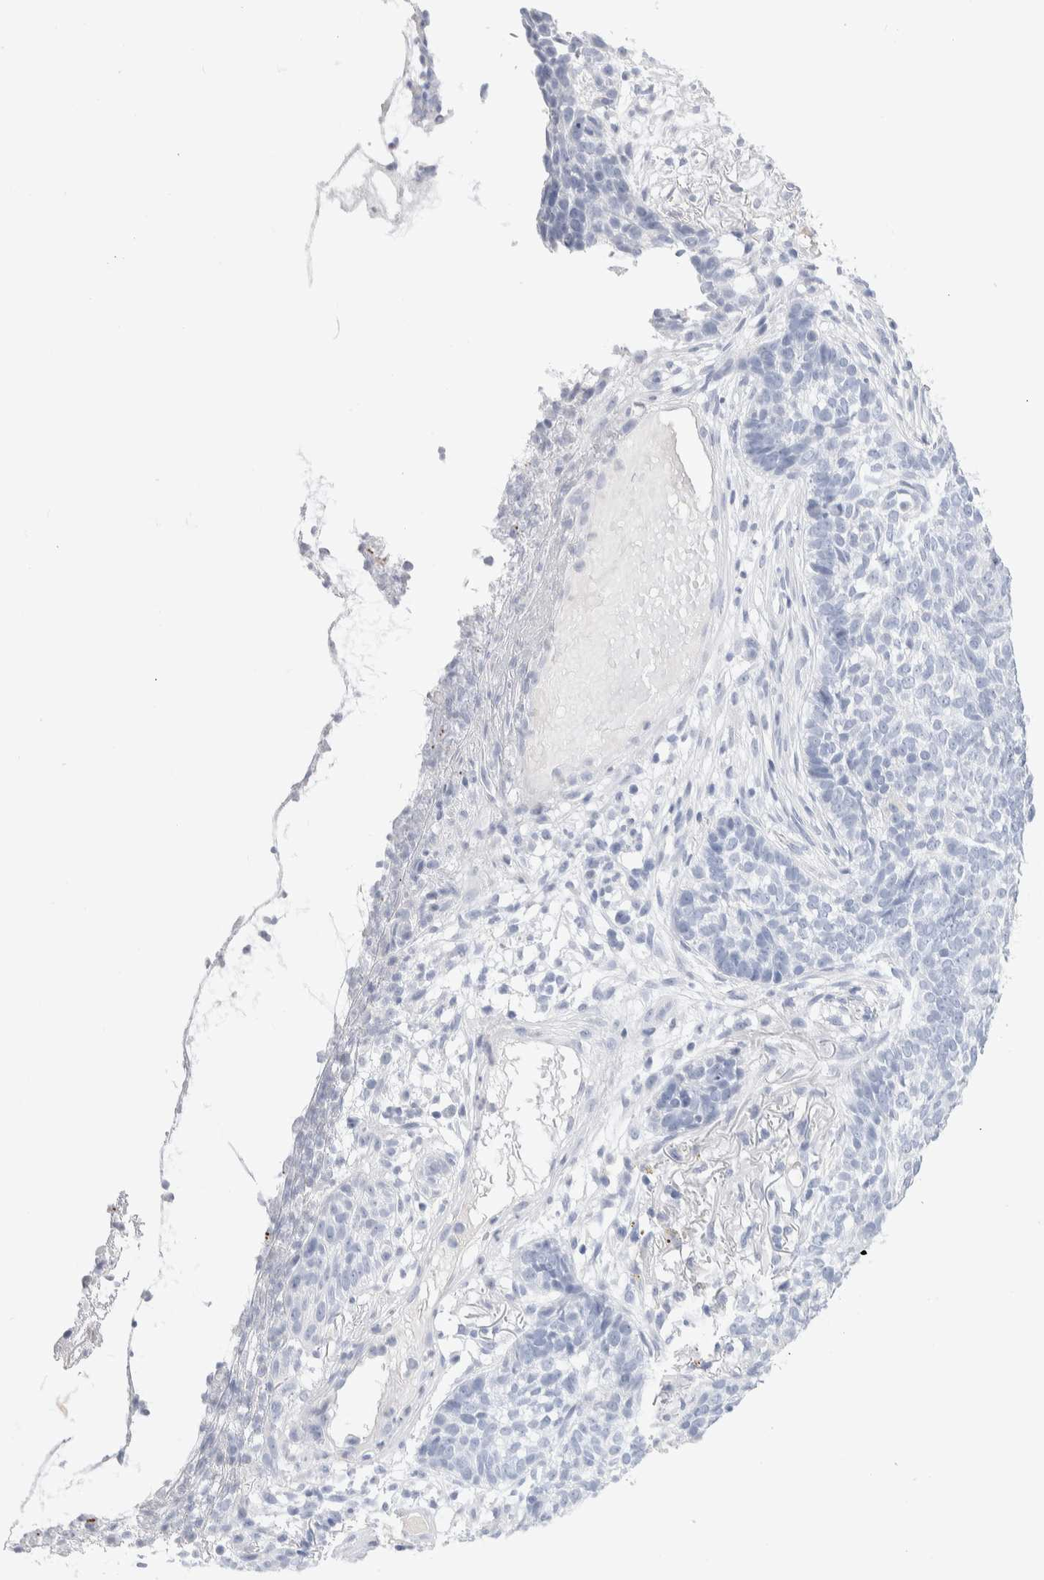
{"staining": {"intensity": "negative", "quantity": "none", "location": "none"}, "tissue": "skin cancer", "cell_type": "Tumor cells", "image_type": "cancer", "snomed": [{"axis": "morphology", "description": "Basal cell carcinoma"}, {"axis": "topography", "description": "Skin"}], "caption": "IHC micrograph of human skin basal cell carcinoma stained for a protein (brown), which exhibits no expression in tumor cells.", "gene": "GDA", "patient": {"sex": "male", "age": 85}}